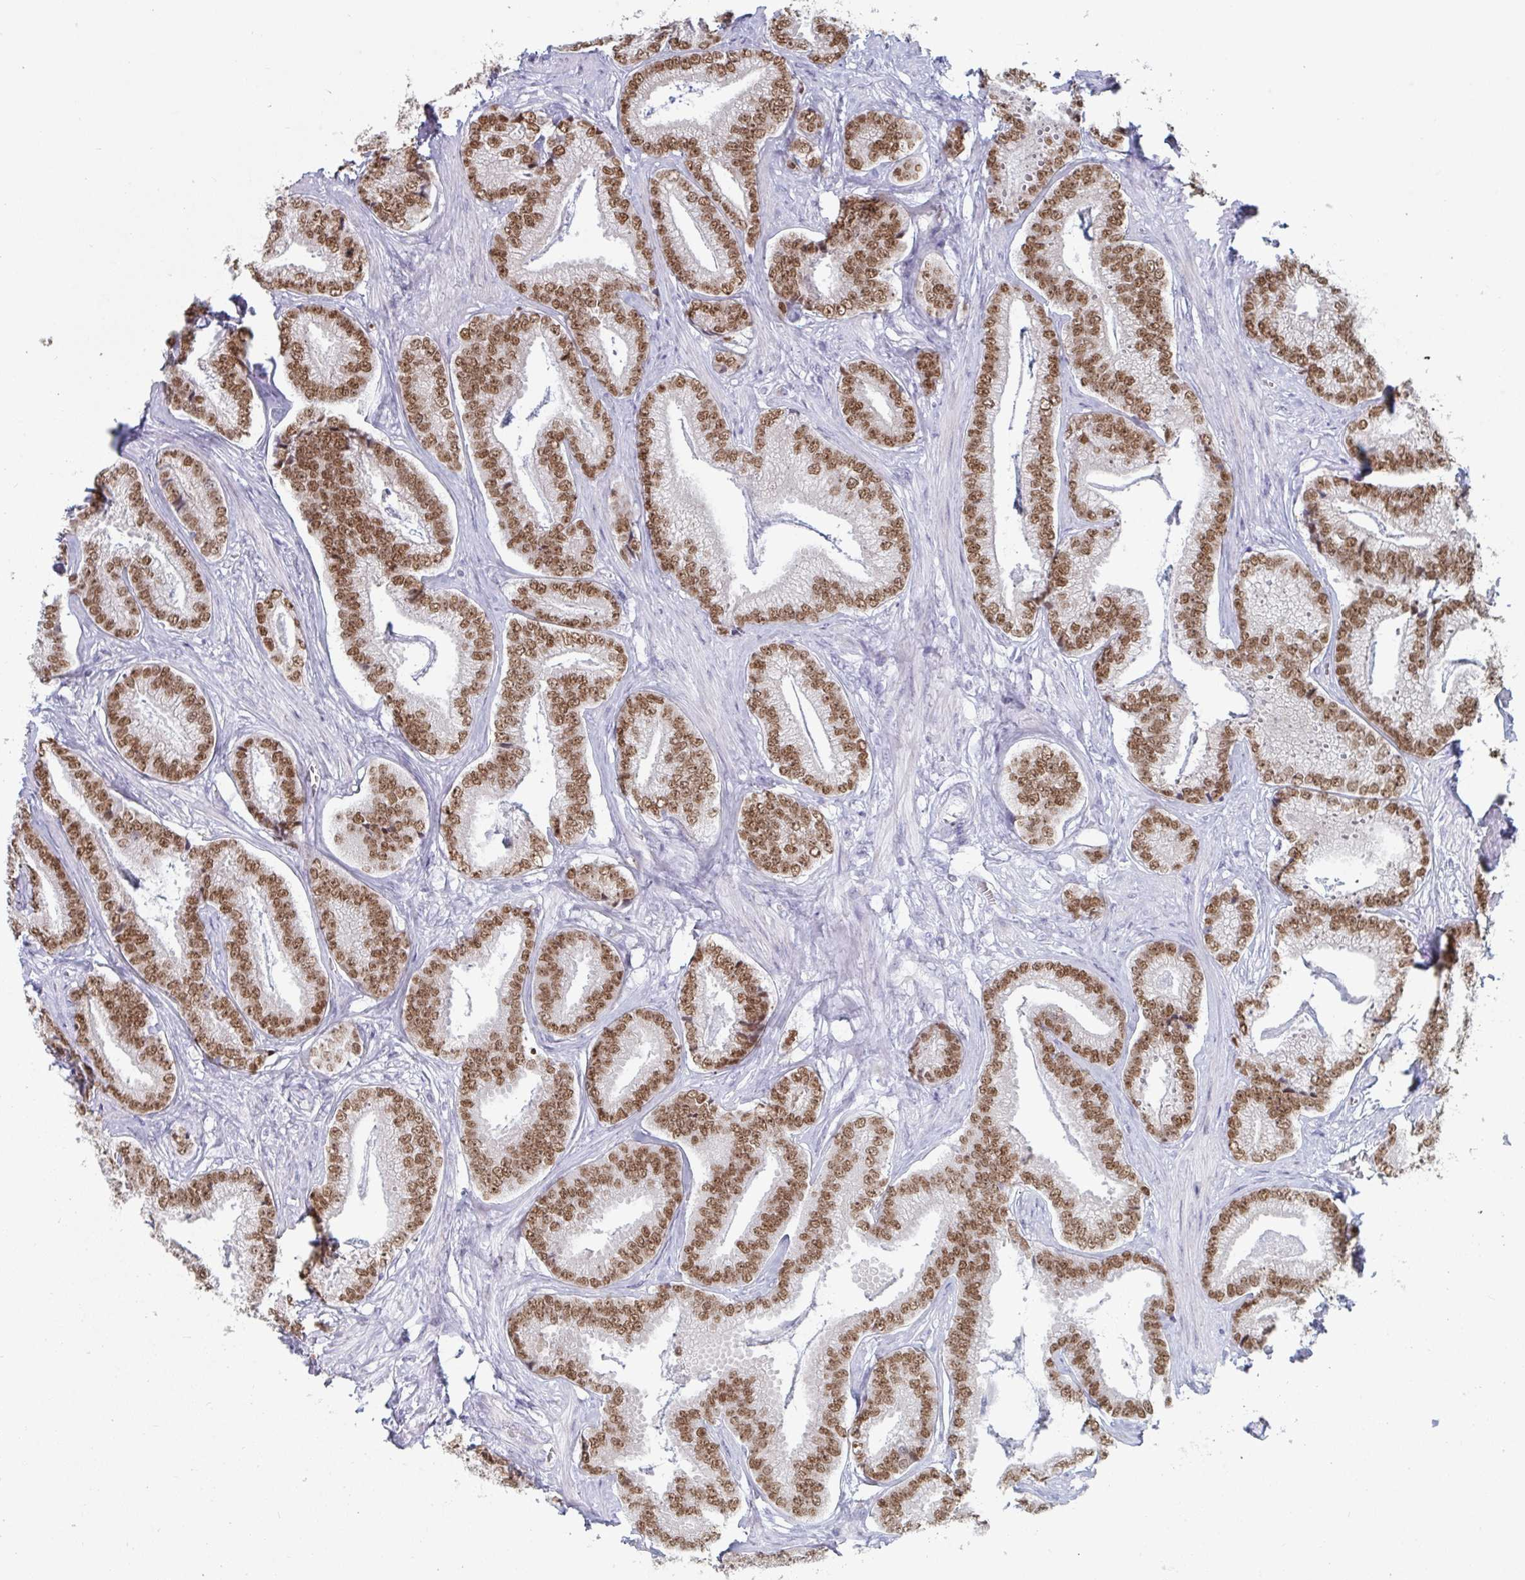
{"staining": {"intensity": "moderate", "quantity": ">75%", "location": "nuclear"}, "tissue": "prostate cancer", "cell_type": "Tumor cells", "image_type": "cancer", "snomed": [{"axis": "morphology", "description": "Adenocarcinoma, Low grade"}, {"axis": "topography", "description": "Prostate"}], "caption": "The image displays staining of adenocarcinoma (low-grade) (prostate), revealing moderate nuclear protein staining (brown color) within tumor cells.", "gene": "FOXA1", "patient": {"sex": "male", "age": 63}}